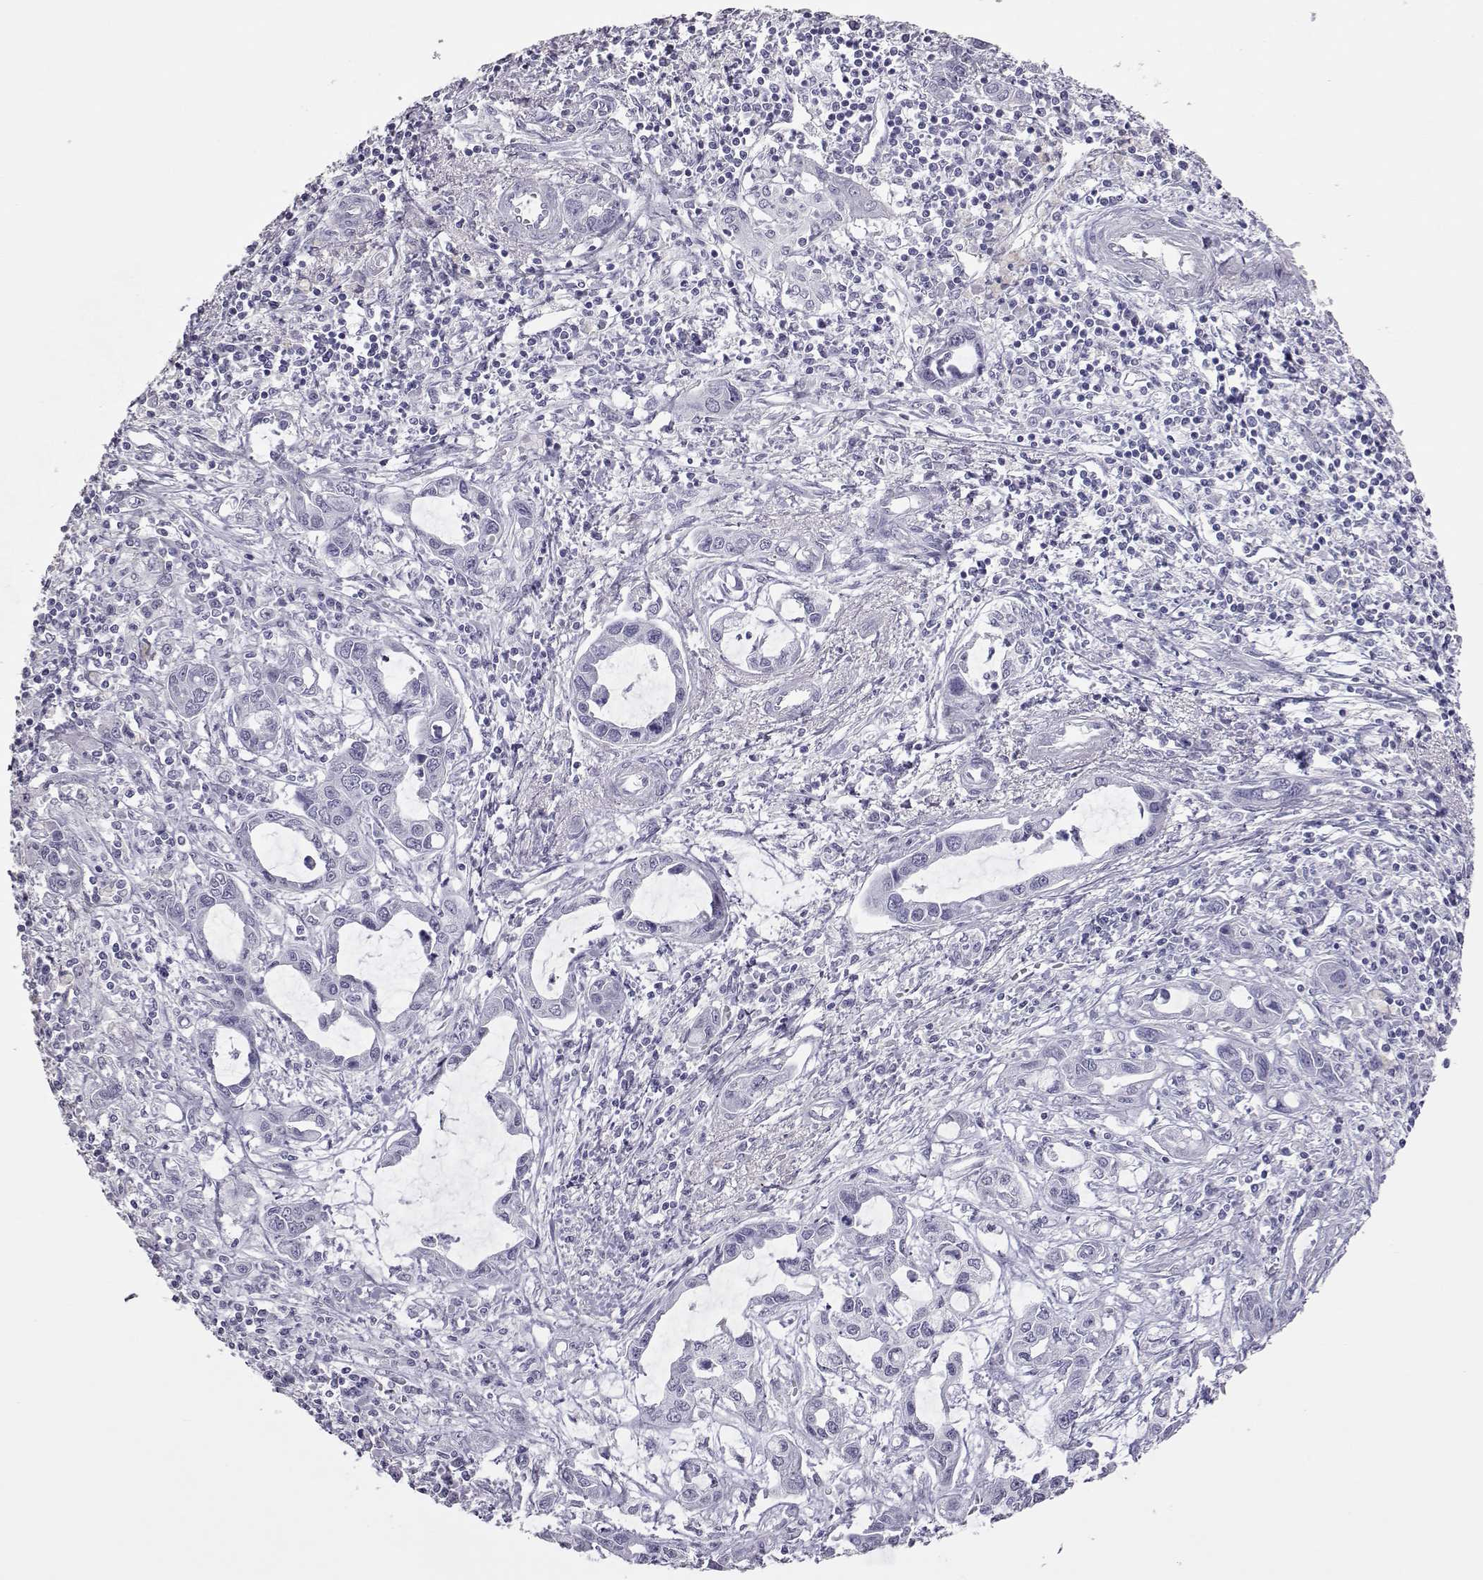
{"staining": {"intensity": "negative", "quantity": "none", "location": "none"}, "tissue": "liver cancer", "cell_type": "Tumor cells", "image_type": "cancer", "snomed": [{"axis": "morphology", "description": "Cholangiocarcinoma"}, {"axis": "topography", "description": "Liver"}], "caption": "Immunohistochemical staining of liver cholangiocarcinoma demonstrates no significant expression in tumor cells.", "gene": "PMCH", "patient": {"sex": "male", "age": 58}}